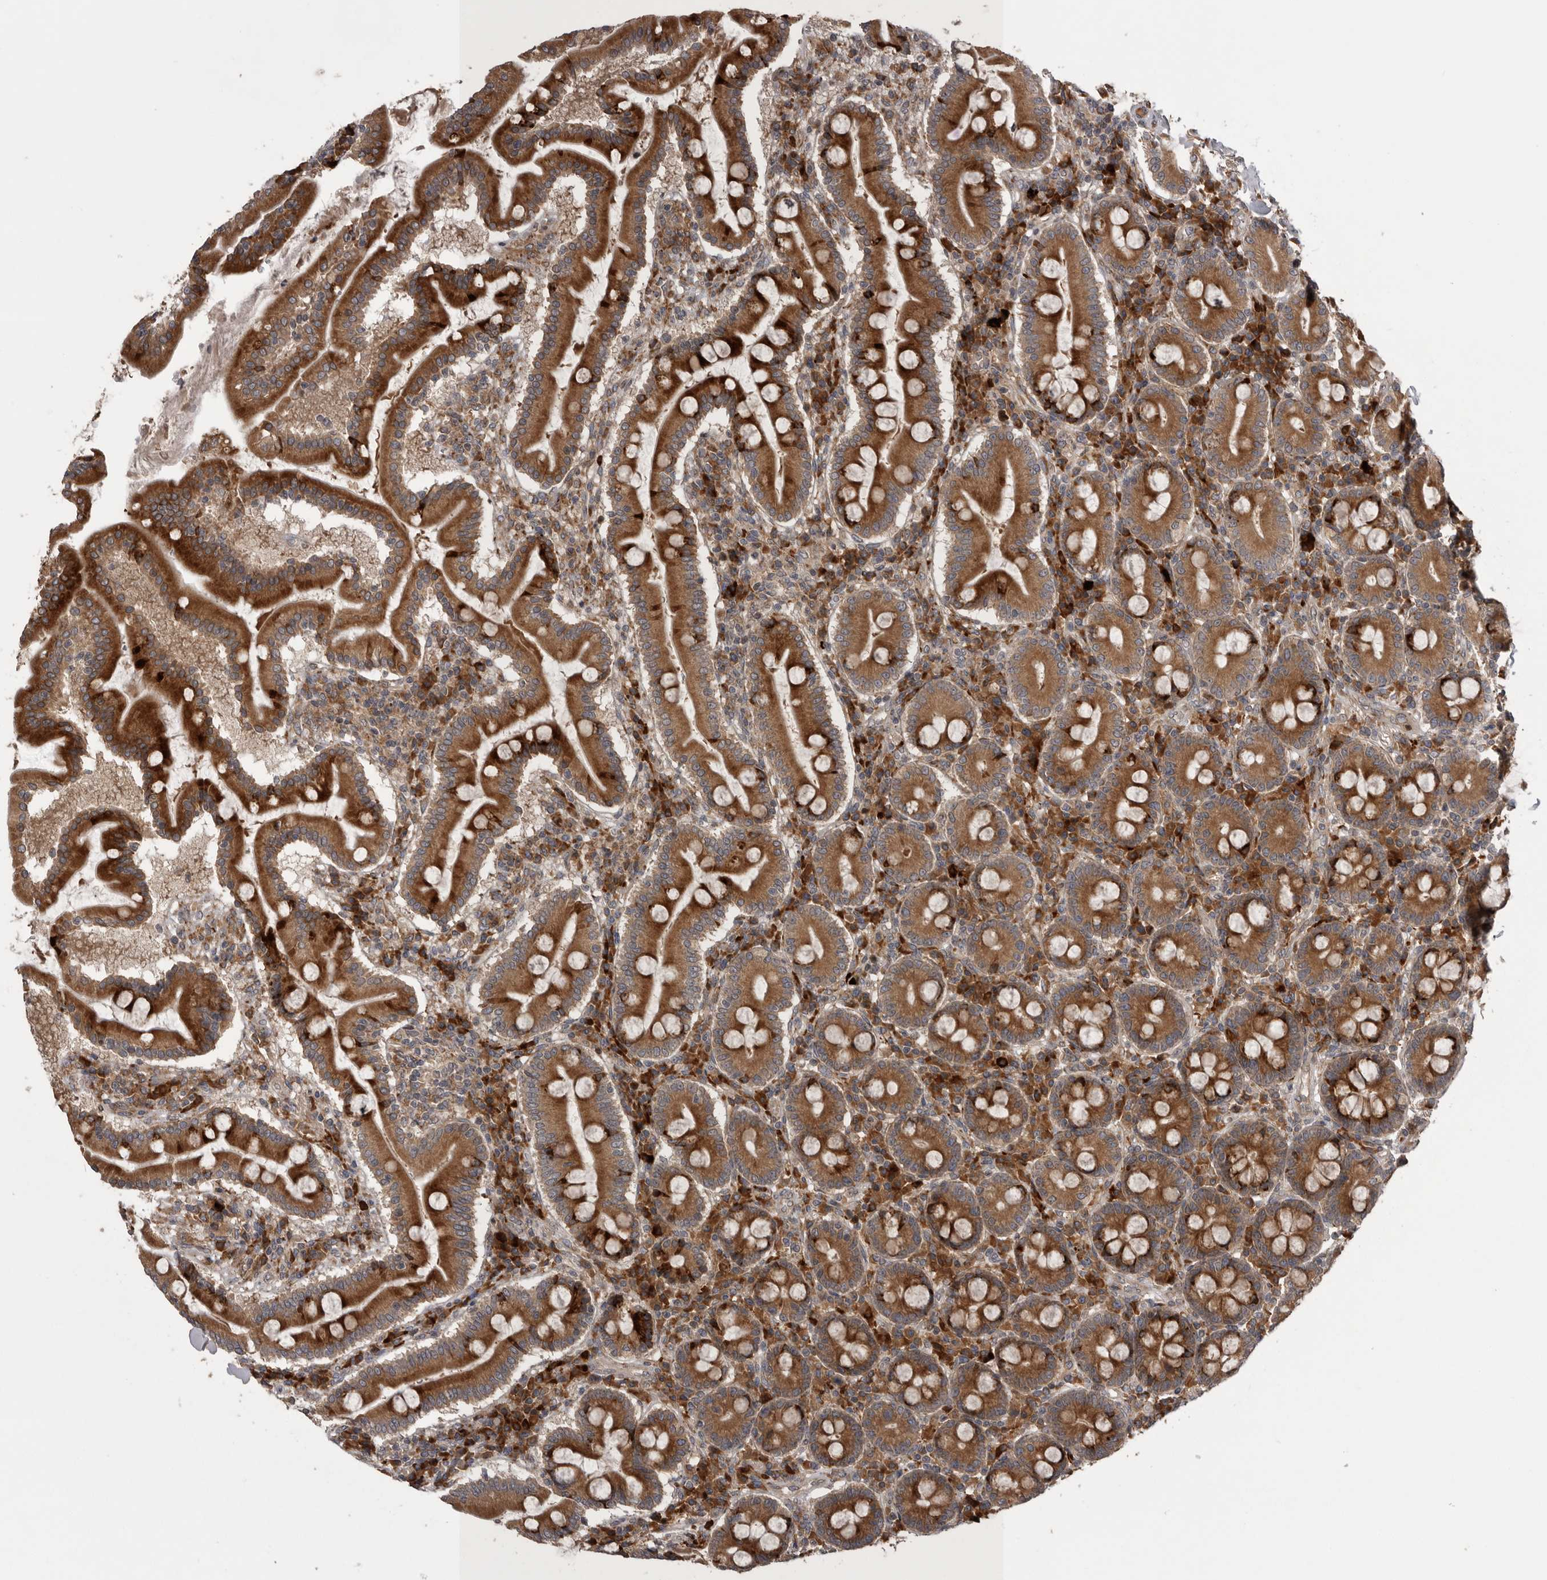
{"staining": {"intensity": "strong", "quantity": ">75%", "location": "cytoplasmic/membranous"}, "tissue": "duodenum", "cell_type": "Glandular cells", "image_type": "normal", "snomed": [{"axis": "morphology", "description": "Normal tissue, NOS"}, {"axis": "topography", "description": "Duodenum"}], "caption": "Immunohistochemical staining of unremarkable duodenum exhibits >75% levels of strong cytoplasmic/membranous protein expression in approximately >75% of glandular cells. (DAB IHC with brightfield microscopy, high magnification).", "gene": "RAB3GAP2", "patient": {"sex": "male", "age": 50}}